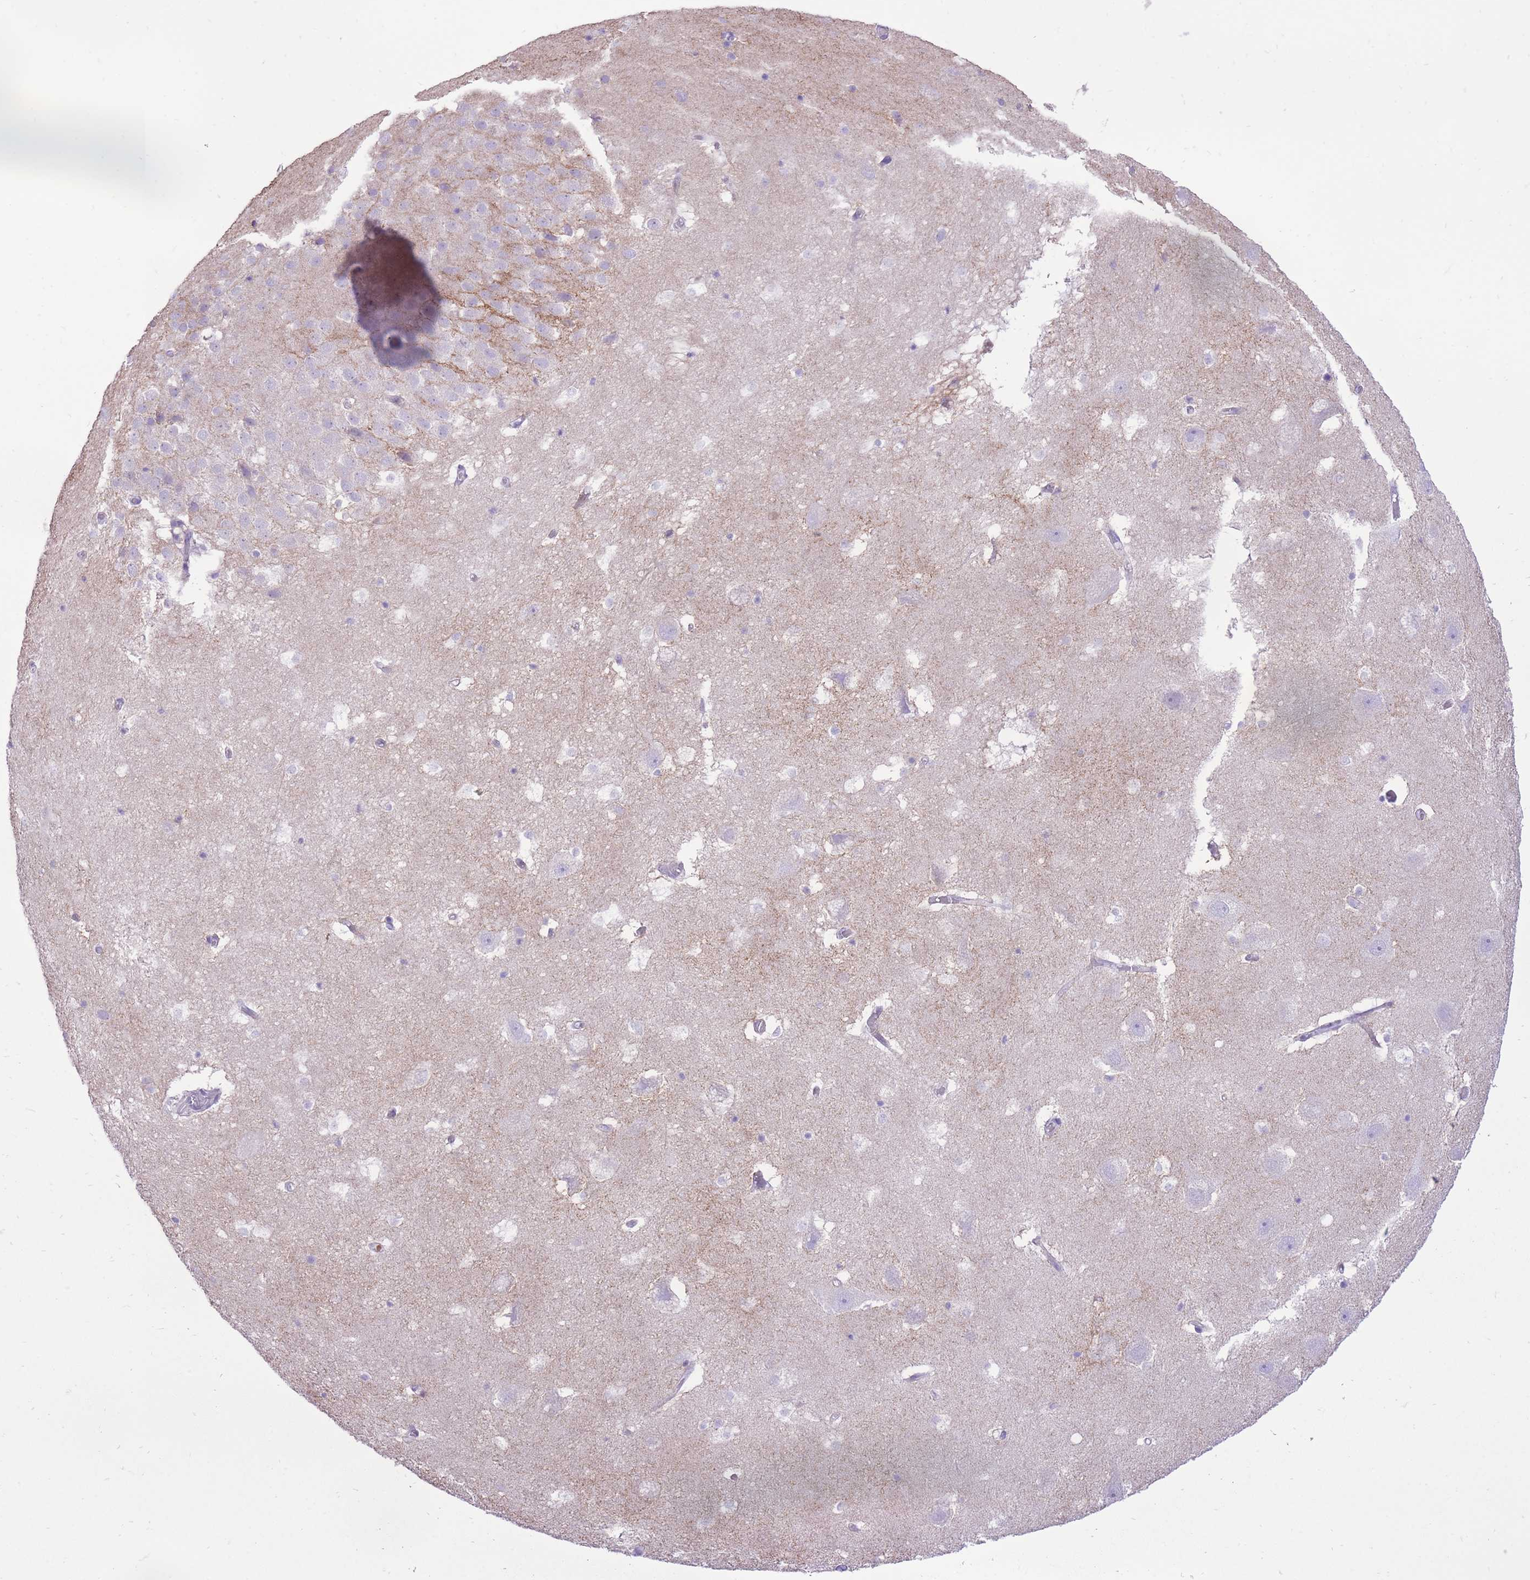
{"staining": {"intensity": "negative", "quantity": "none", "location": "none"}, "tissue": "hippocampus", "cell_type": "Glial cells", "image_type": "normal", "snomed": [{"axis": "morphology", "description": "Normal tissue, NOS"}, {"axis": "topography", "description": "Hippocampus"}], "caption": "A high-resolution image shows IHC staining of benign hippocampus, which exhibits no significant expression in glial cells.", "gene": "SLC4A4", "patient": {"sex": "female", "age": 52}}